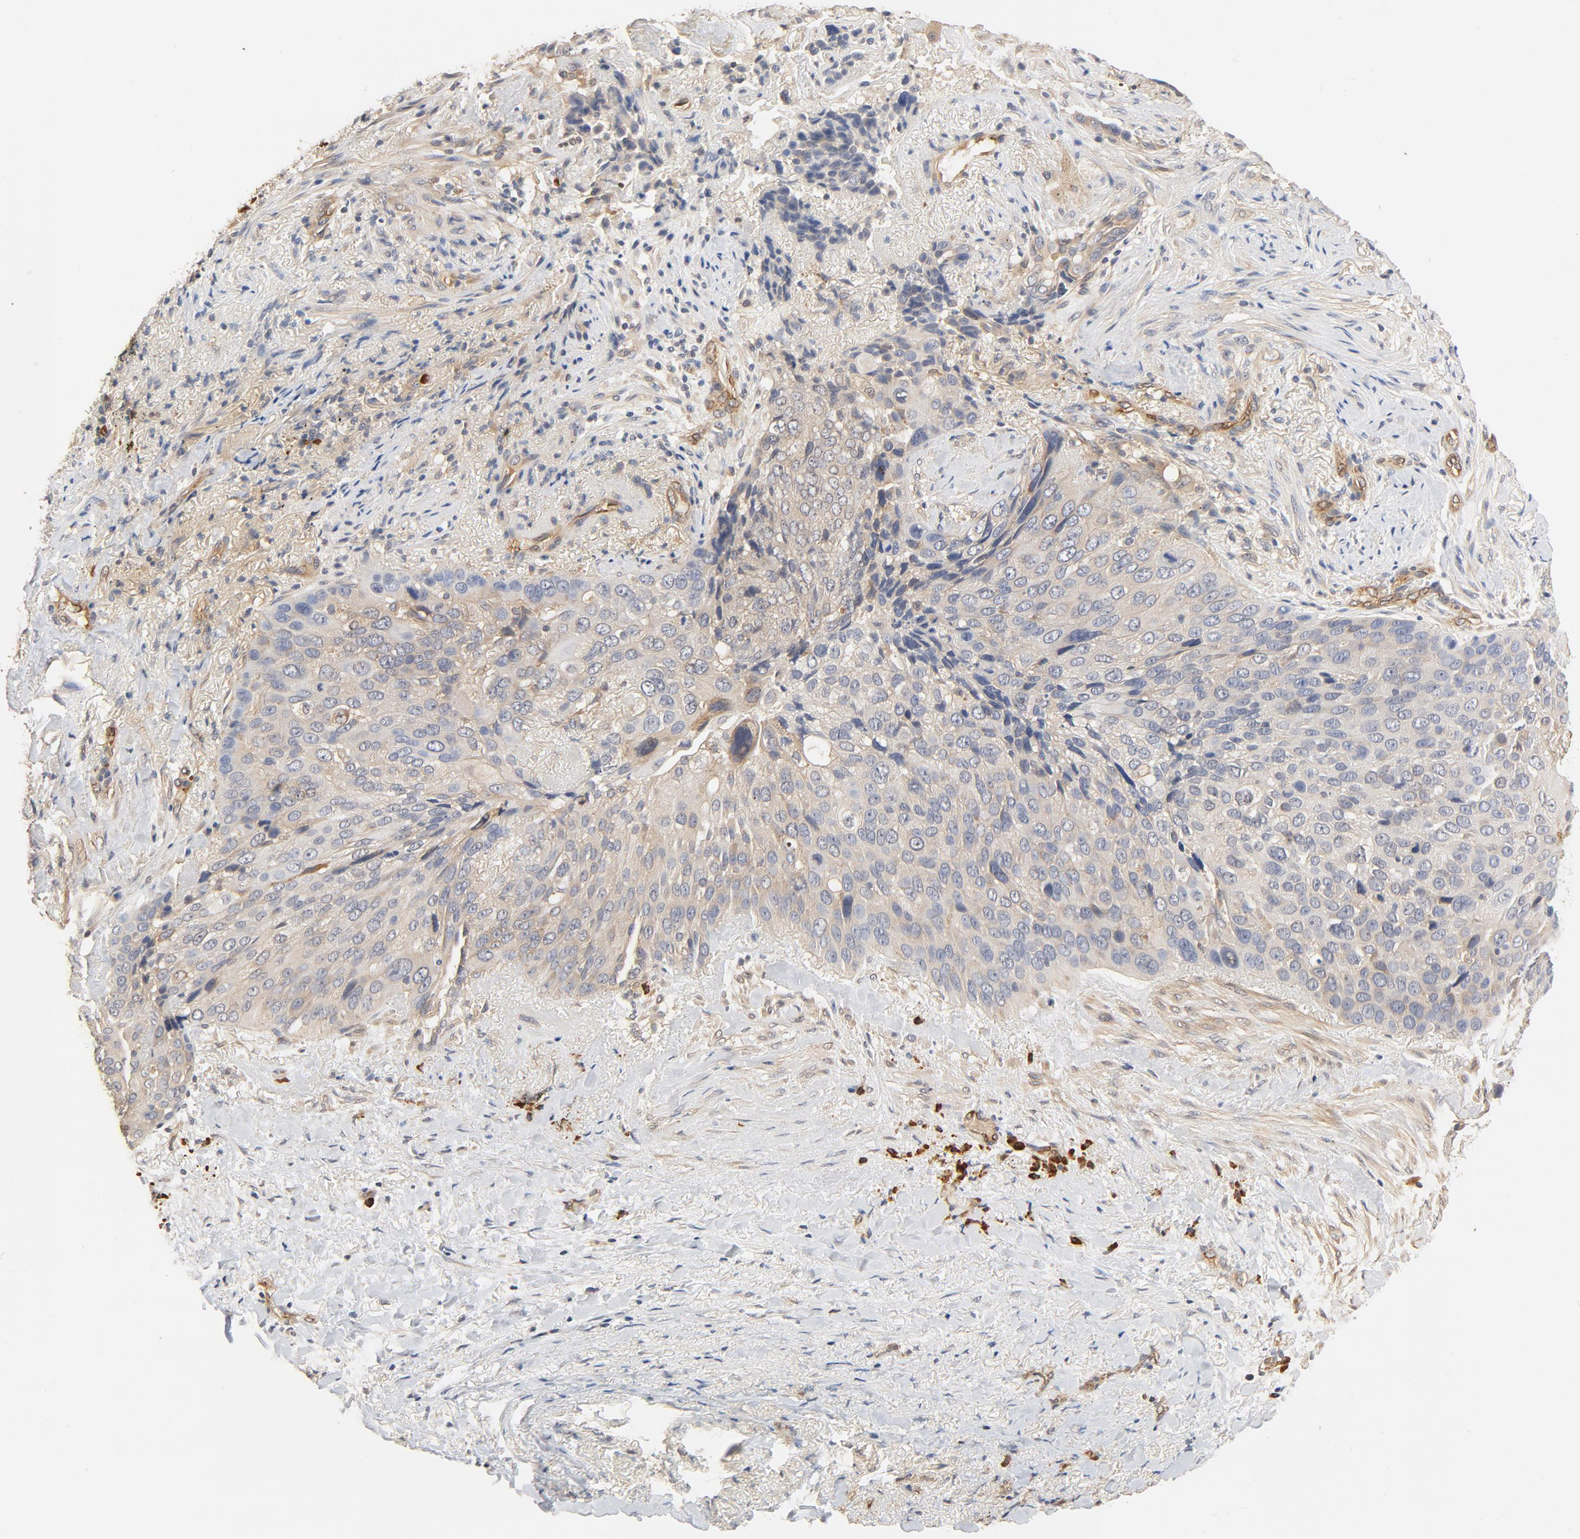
{"staining": {"intensity": "weak", "quantity": "25%-75%", "location": "cytoplasmic/membranous"}, "tissue": "lung cancer", "cell_type": "Tumor cells", "image_type": "cancer", "snomed": [{"axis": "morphology", "description": "Squamous cell carcinoma, NOS"}, {"axis": "topography", "description": "Lung"}], "caption": "A high-resolution image shows immunohistochemistry (IHC) staining of lung cancer (squamous cell carcinoma), which demonstrates weak cytoplasmic/membranous staining in approximately 25%-75% of tumor cells.", "gene": "UBE2J1", "patient": {"sex": "male", "age": 54}}